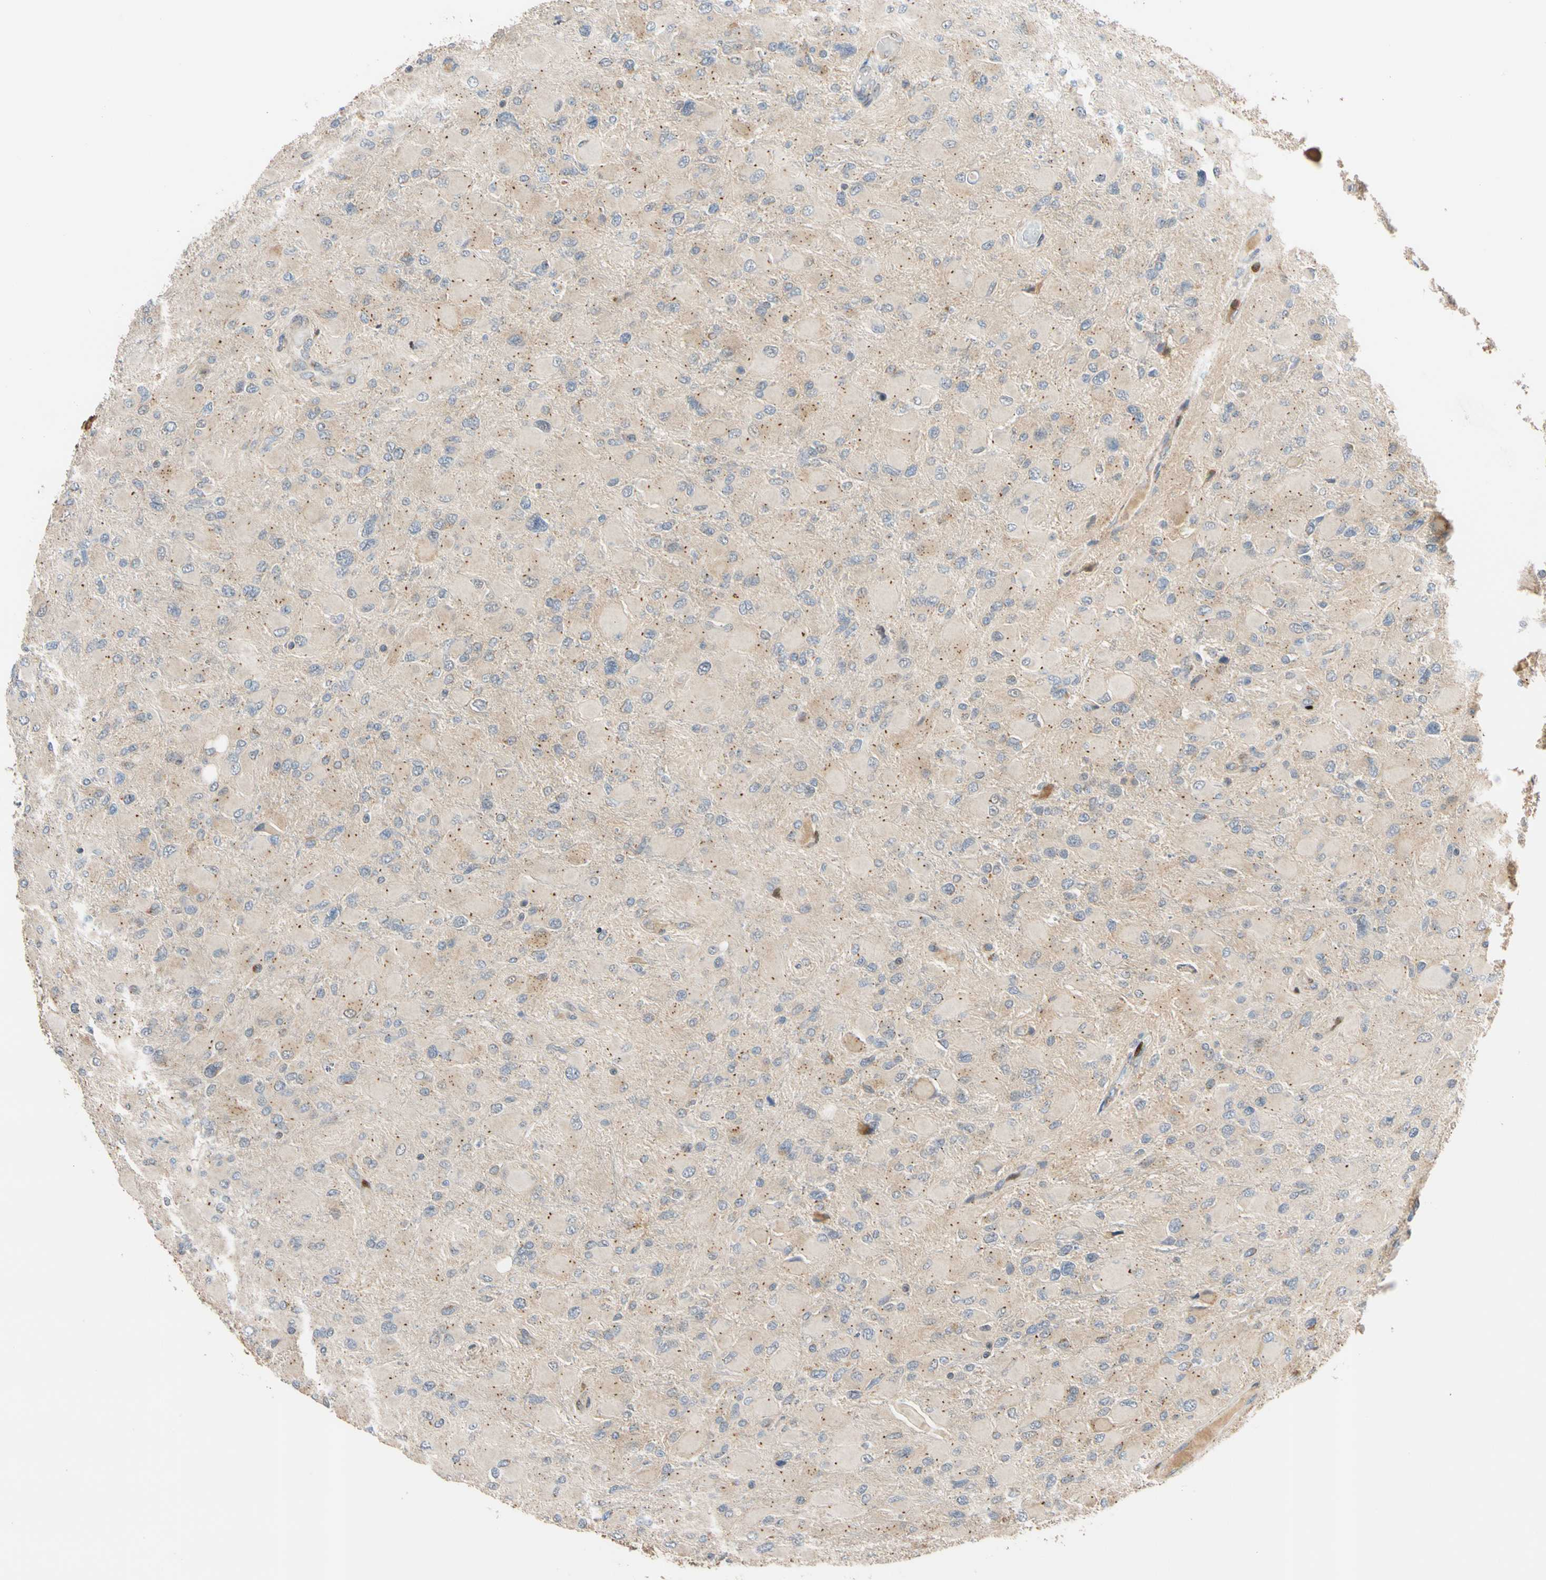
{"staining": {"intensity": "weak", "quantity": "<25%", "location": "cytoplasmic/membranous"}, "tissue": "glioma", "cell_type": "Tumor cells", "image_type": "cancer", "snomed": [{"axis": "morphology", "description": "Glioma, malignant, High grade"}, {"axis": "topography", "description": "Cerebral cortex"}], "caption": "IHC image of glioma stained for a protein (brown), which exhibits no staining in tumor cells. (DAB (3,3'-diaminobenzidine) immunohistochemistry visualized using brightfield microscopy, high magnification).", "gene": "IP6K2", "patient": {"sex": "female", "age": 36}}